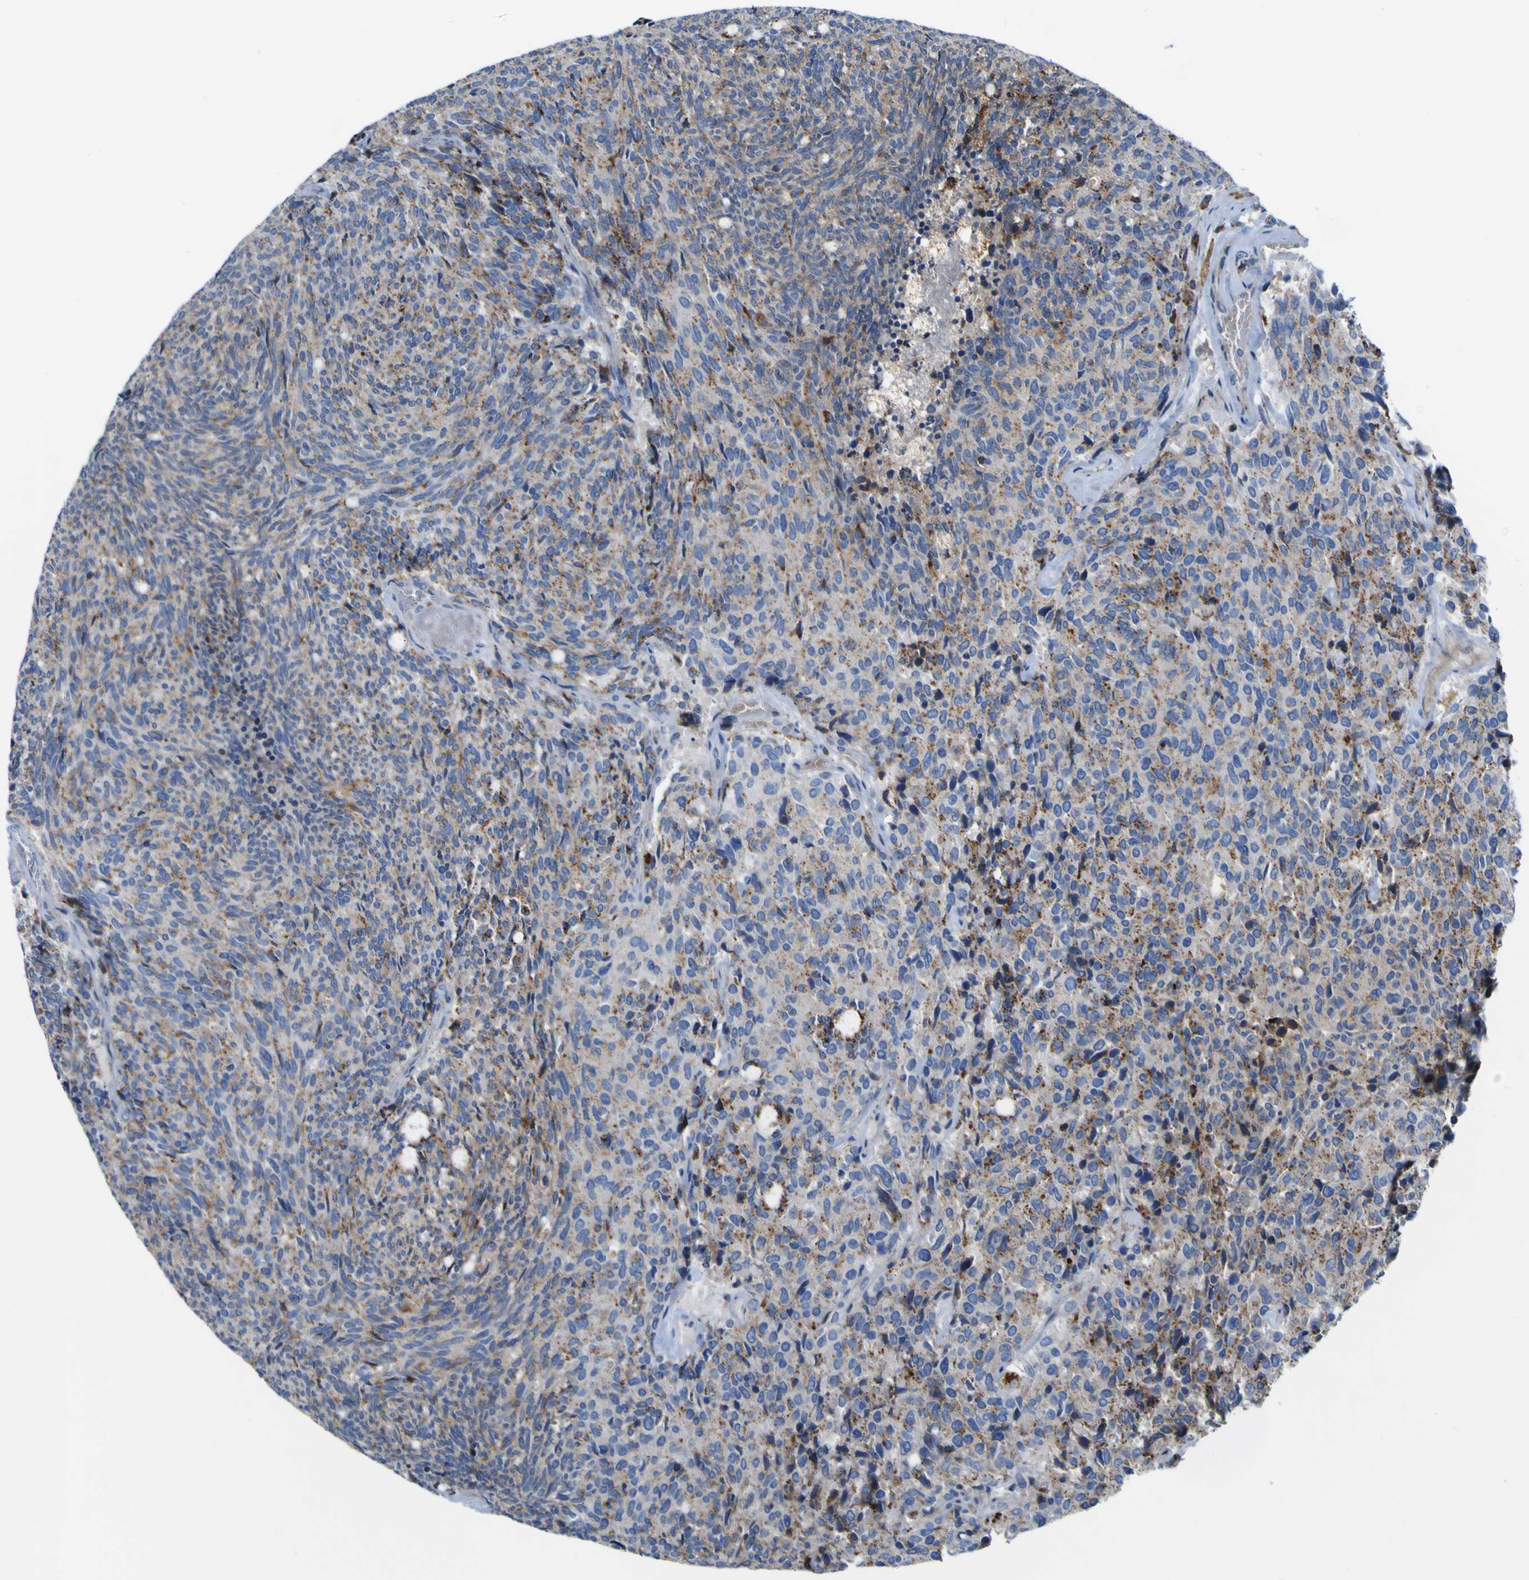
{"staining": {"intensity": "moderate", "quantity": ">75%", "location": "cytoplasmic/membranous"}, "tissue": "carcinoid", "cell_type": "Tumor cells", "image_type": "cancer", "snomed": [{"axis": "morphology", "description": "Carcinoid, malignant, NOS"}, {"axis": "topography", "description": "Pancreas"}], "caption": "Carcinoid (malignant) tissue exhibits moderate cytoplasmic/membranous positivity in about >75% of tumor cells, visualized by immunohistochemistry.", "gene": "PTPRF", "patient": {"sex": "female", "age": 54}}